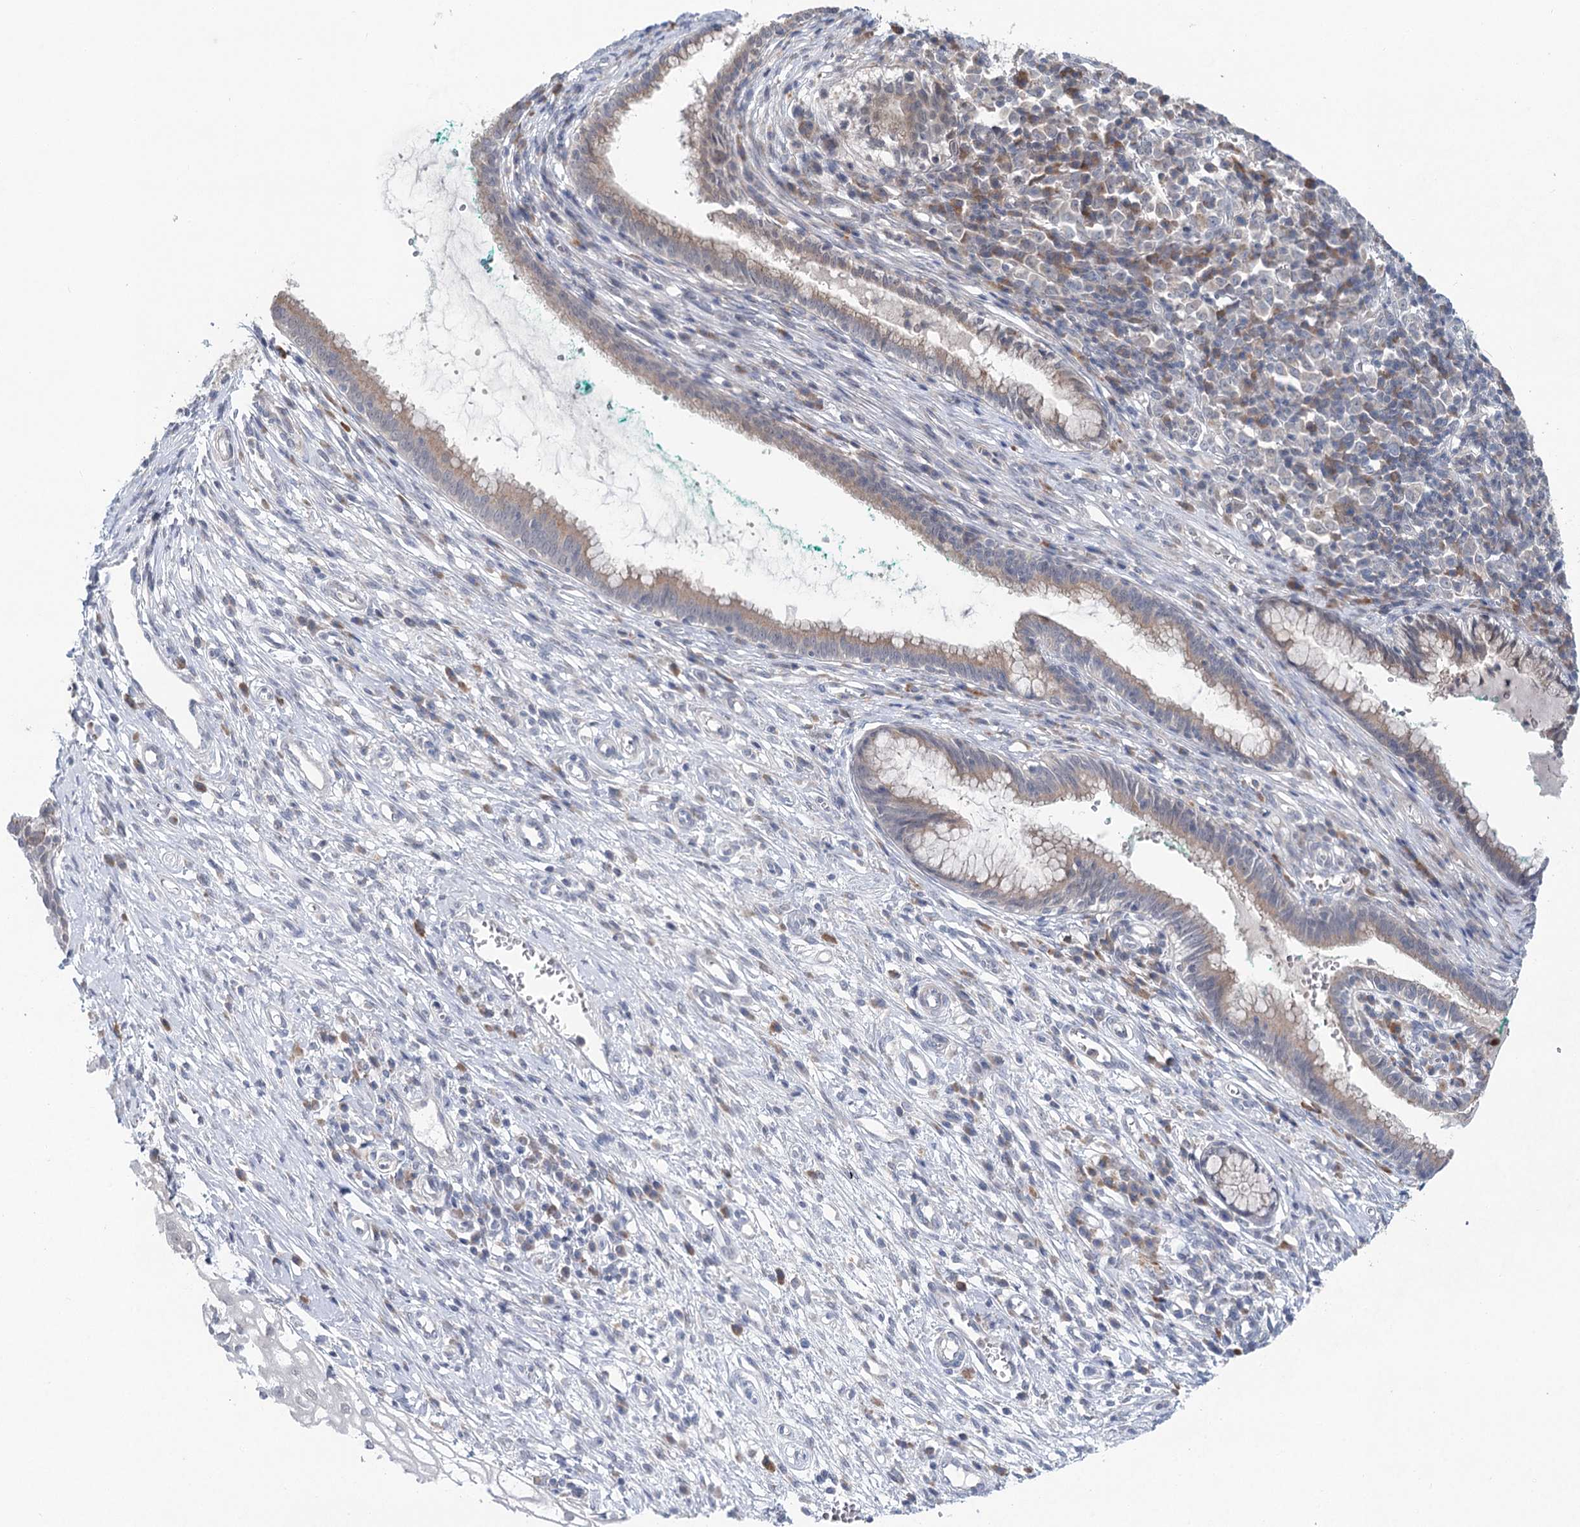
{"staining": {"intensity": "weak", "quantity": "25%-75%", "location": "cytoplasmic/membranous"}, "tissue": "cervix", "cell_type": "Glandular cells", "image_type": "normal", "snomed": [{"axis": "morphology", "description": "Normal tissue, NOS"}, {"axis": "morphology", "description": "Adenocarcinoma, NOS"}, {"axis": "topography", "description": "Cervix"}], "caption": "Protein expression analysis of normal human cervix reveals weak cytoplasmic/membranous positivity in about 25%-75% of glandular cells.", "gene": "BLTP1", "patient": {"sex": "female", "age": 29}}